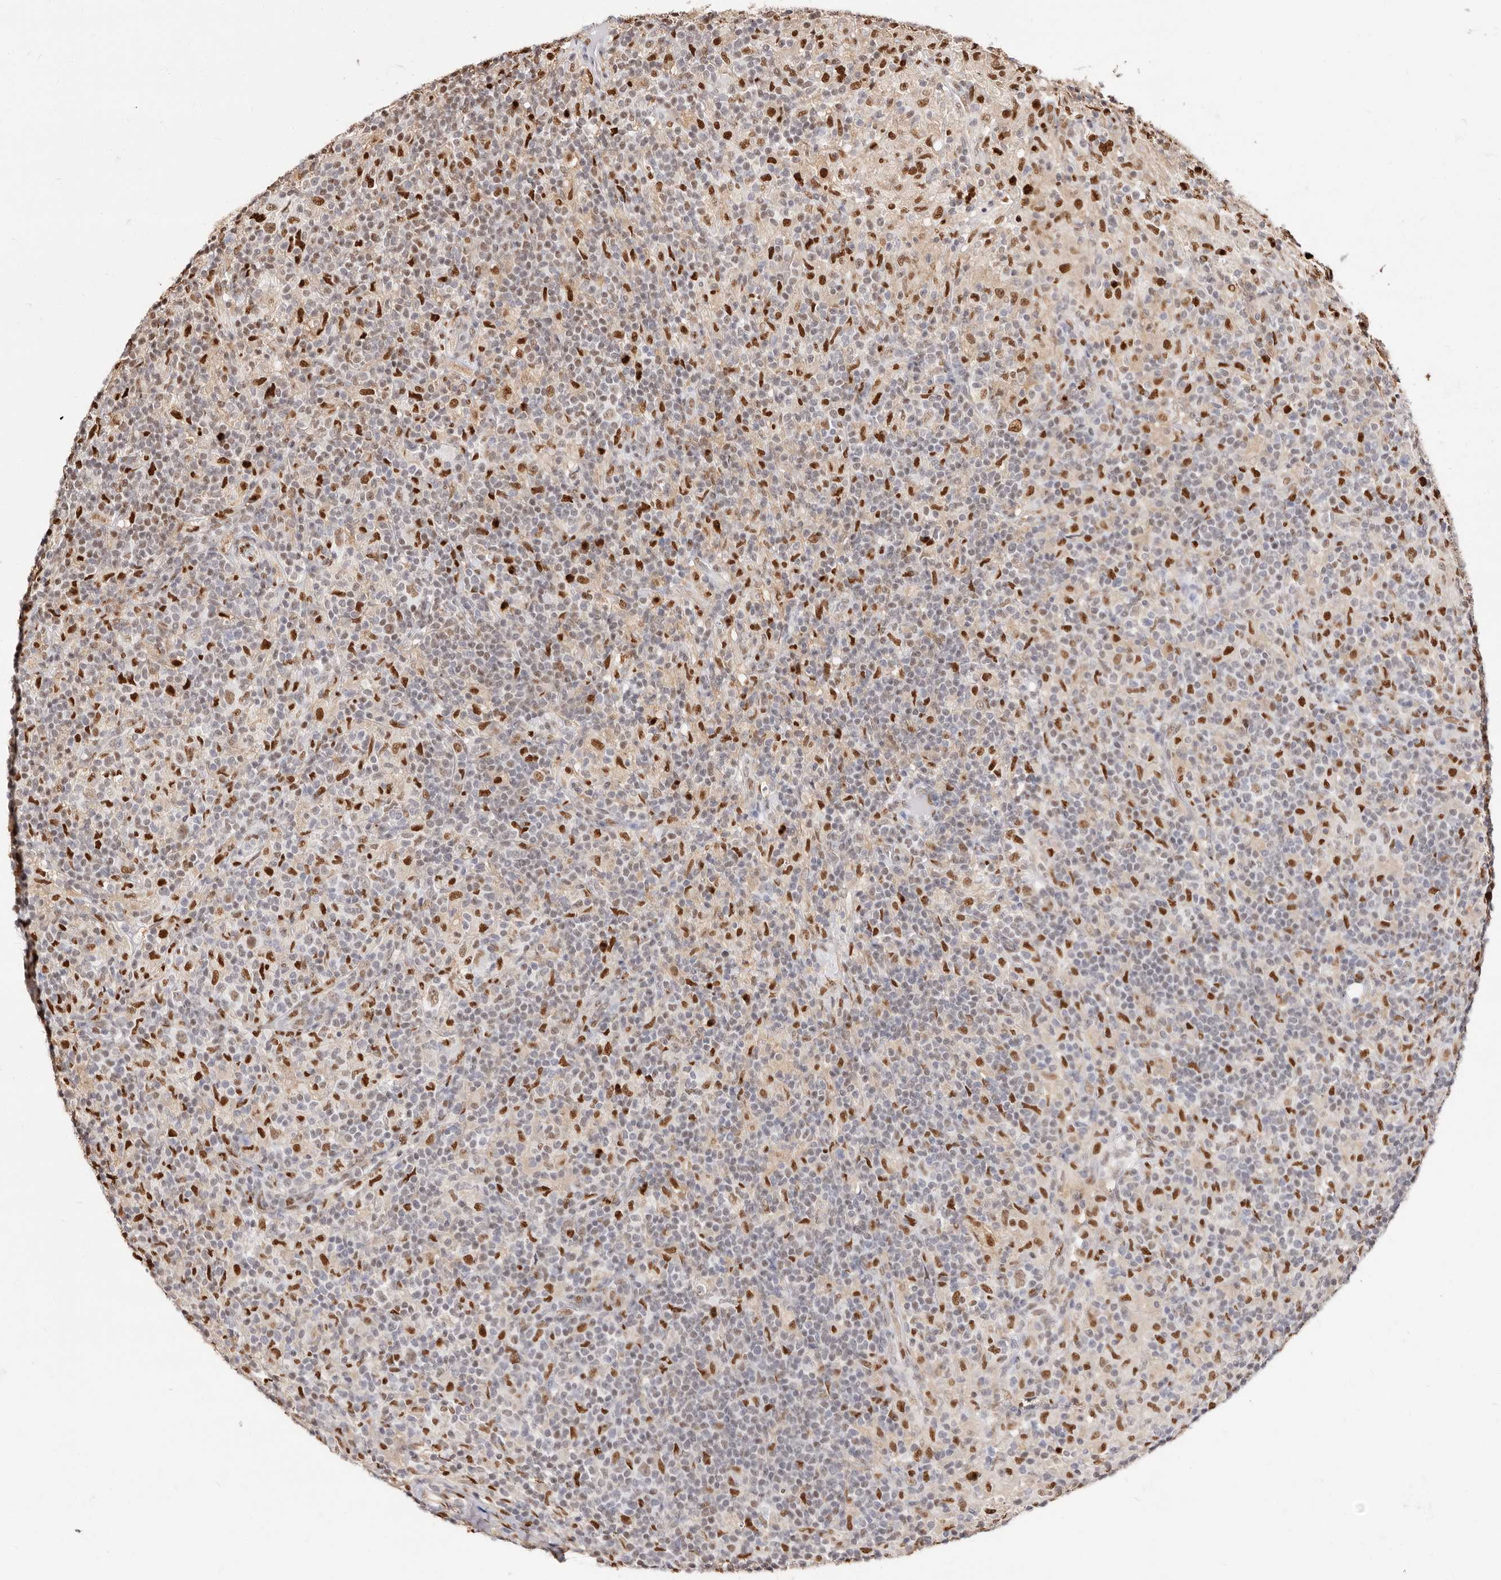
{"staining": {"intensity": "moderate", "quantity": ">75%", "location": "nuclear"}, "tissue": "lymphoma", "cell_type": "Tumor cells", "image_type": "cancer", "snomed": [{"axis": "morphology", "description": "Hodgkin's disease, NOS"}, {"axis": "topography", "description": "Lymph node"}], "caption": "Lymphoma was stained to show a protein in brown. There is medium levels of moderate nuclear staining in approximately >75% of tumor cells. (Brightfield microscopy of DAB IHC at high magnification).", "gene": "TKT", "patient": {"sex": "male", "age": 70}}